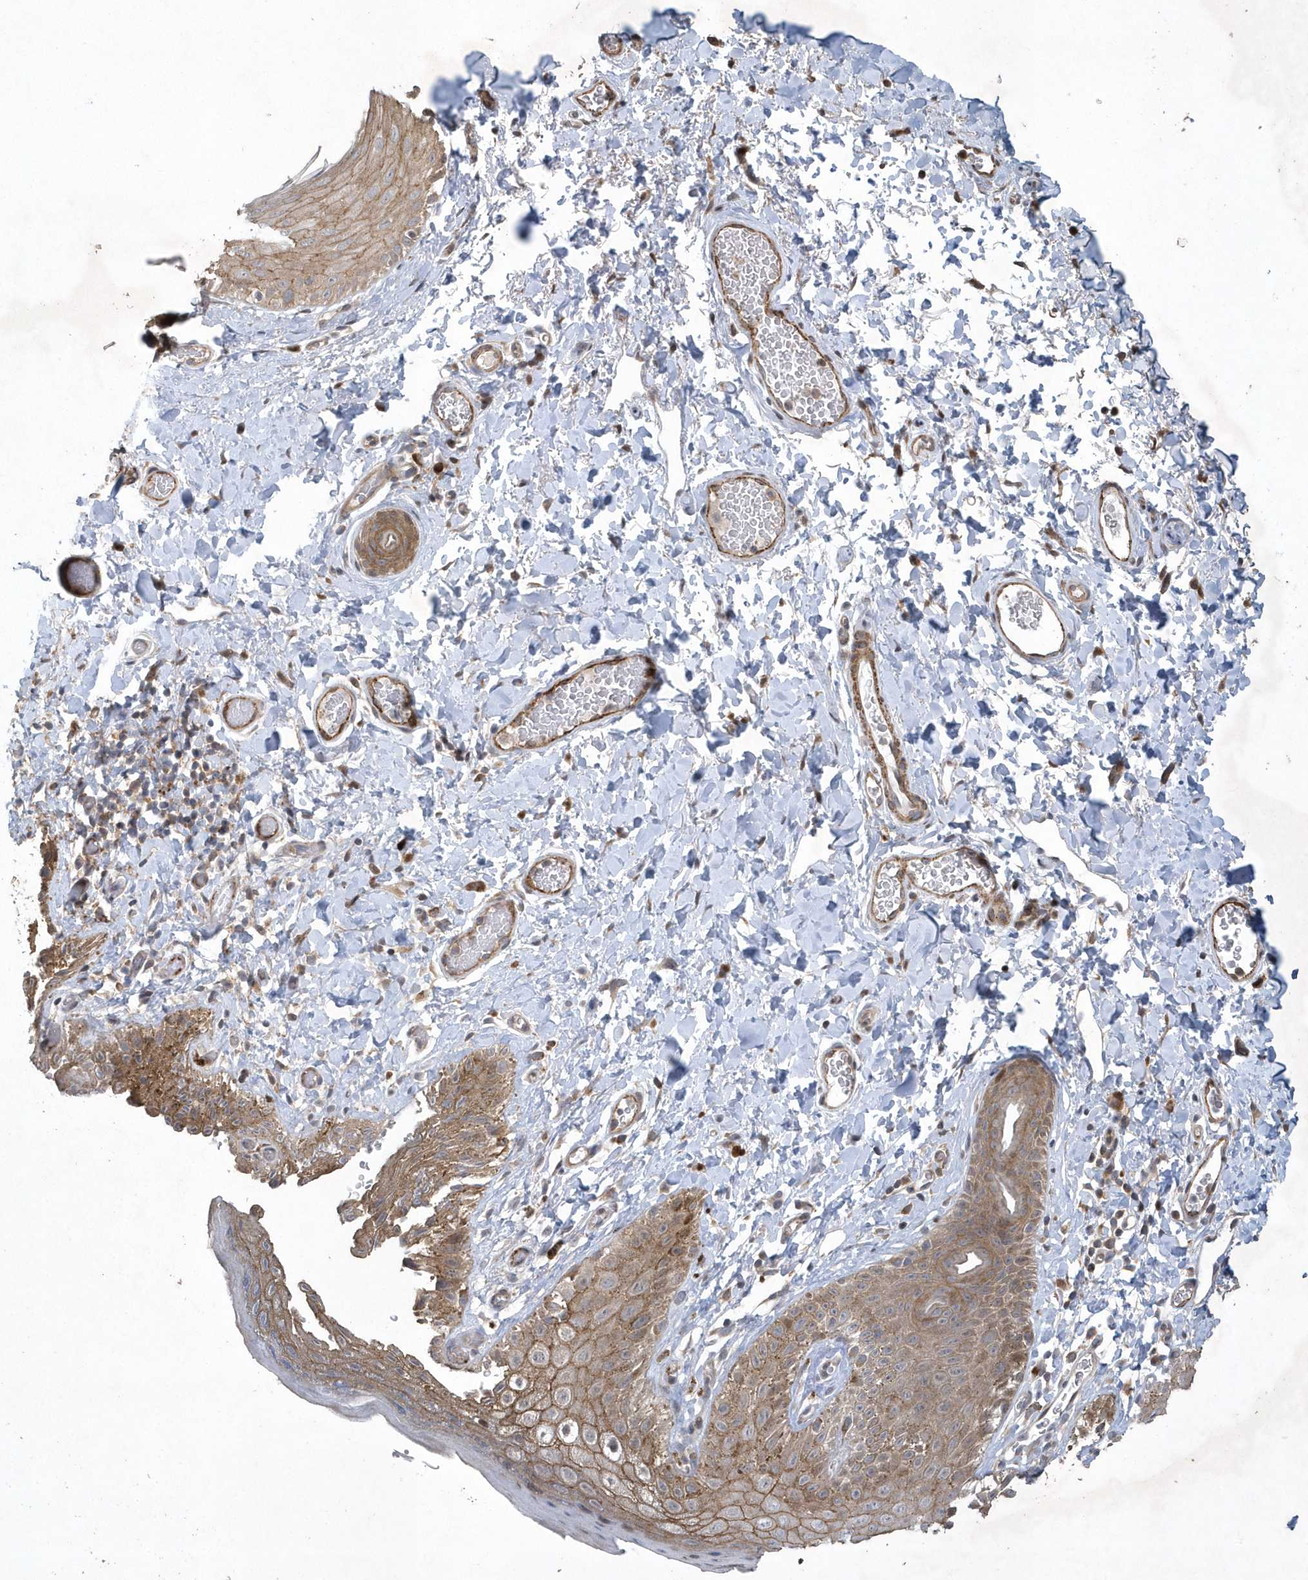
{"staining": {"intensity": "moderate", "quantity": ">75%", "location": "cytoplasmic/membranous"}, "tissue": "skin", "cell_type": "Epidermal cells", "image_type": "normal", "snomed": [{"axis": "morphology", "description": "Normal tissue, NOS"}, {"axis": "topography", "description": "Anal"}], "caption": "A high-resolution histopathology image shows immunohistochemistry (IHC) staining of normal skin, which reveals moderate cytoplasmic/membranous staining in about >75% of epidermal cells.", "gene": "N4BP2", "patient": {"sex": "male", "age": 44}}